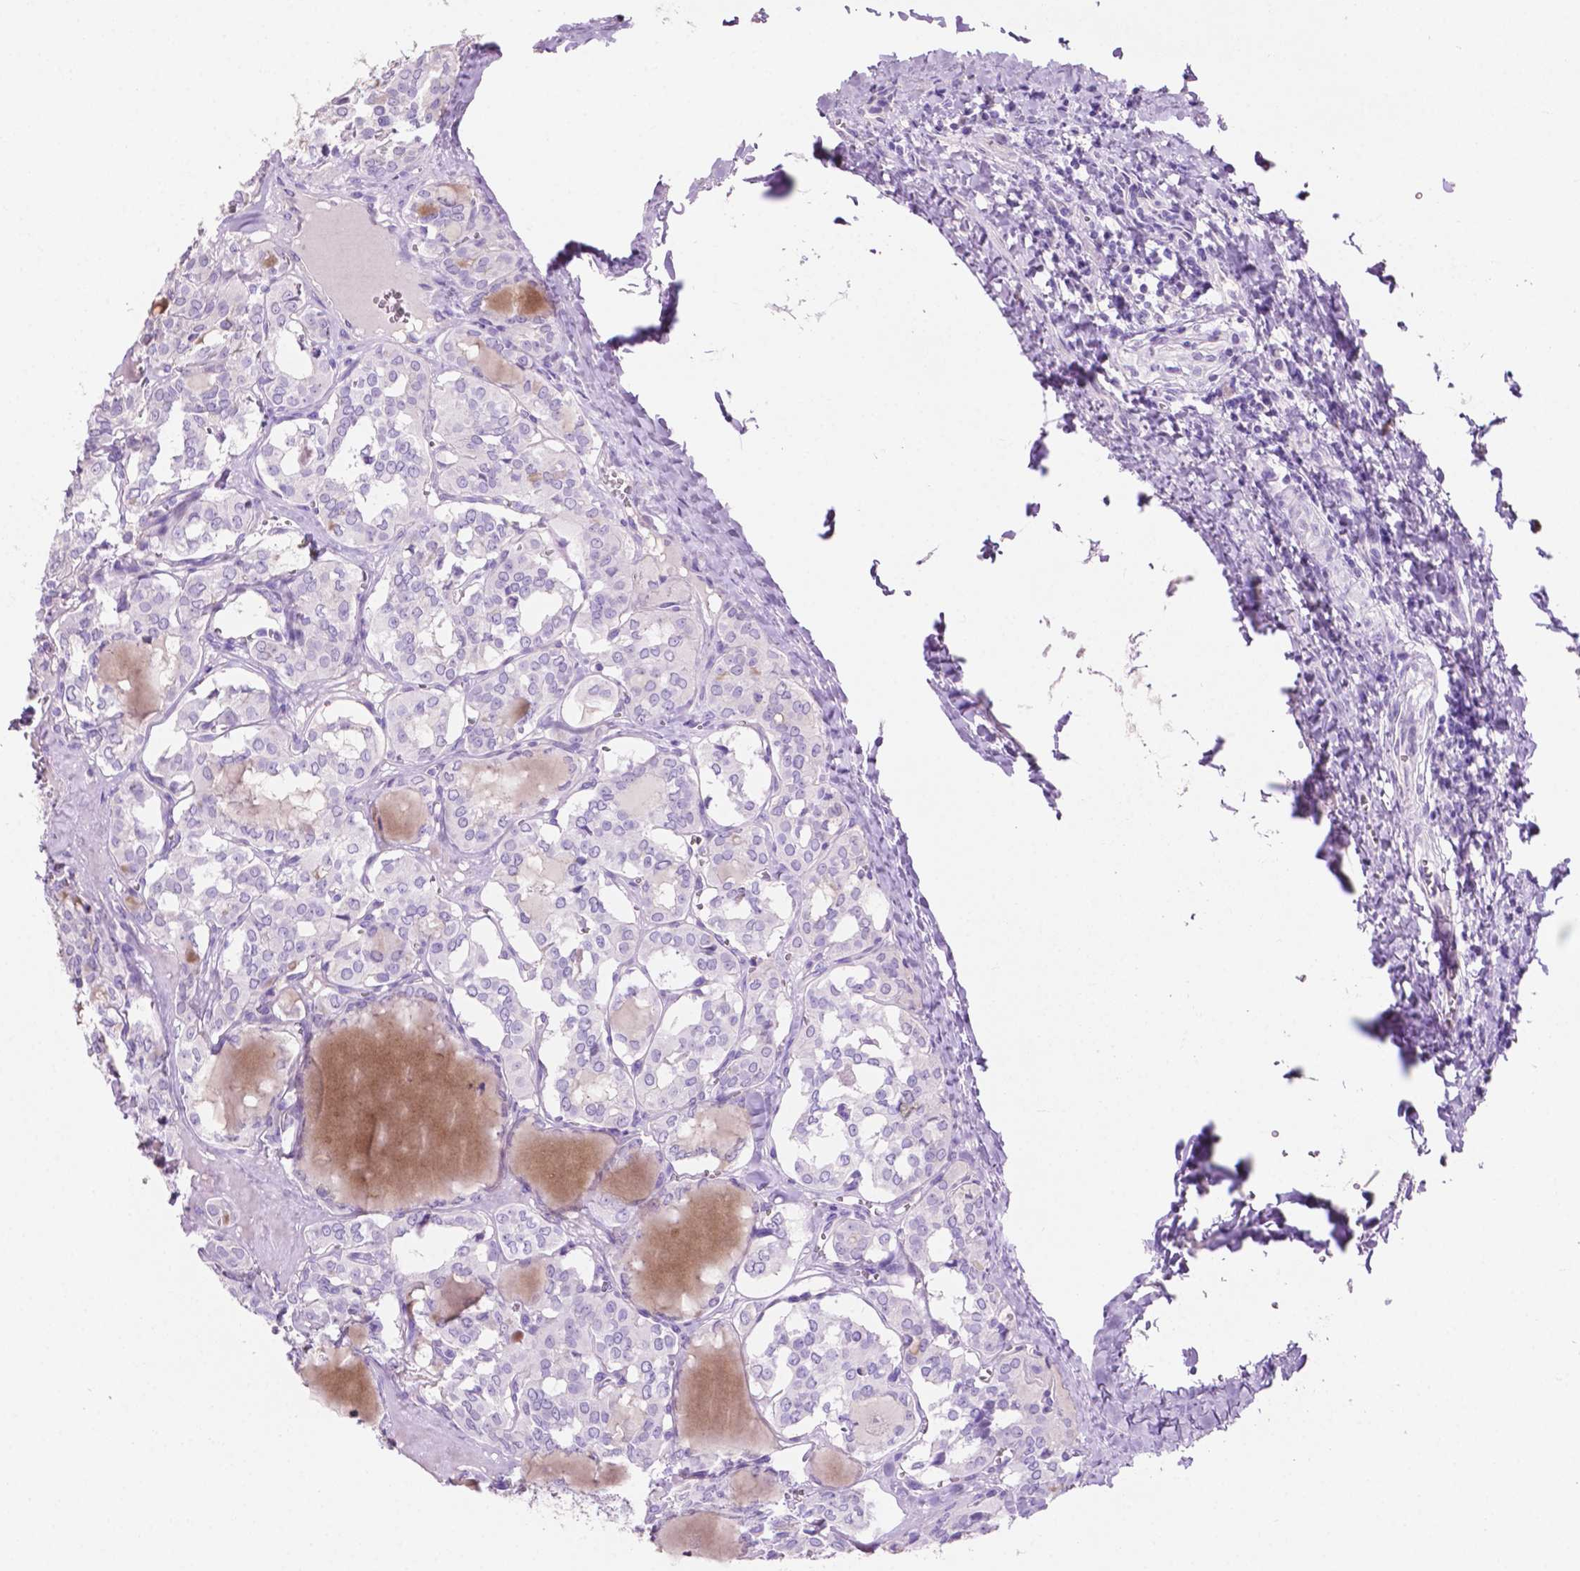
{"staining": {"intensity": "negative", "quantity": "none", "location": "none"}, "tissue": "thyroid cancer", "cell_type": "Tumor cells", "image_type": "cancer", "snomed": [{"axis": "morphology", "description": "Papillary adenocarcinoma, NOS"}, {"axis": "topography", "description": "Thyroid gland"}], "caption": "Immunohistochemical staining of human papillary adenocarcinoma (thyroid) shows no significant positivity in tumor cells.", "gene": "CLDN17", "patient": {"sex": "female", "age": 41}}